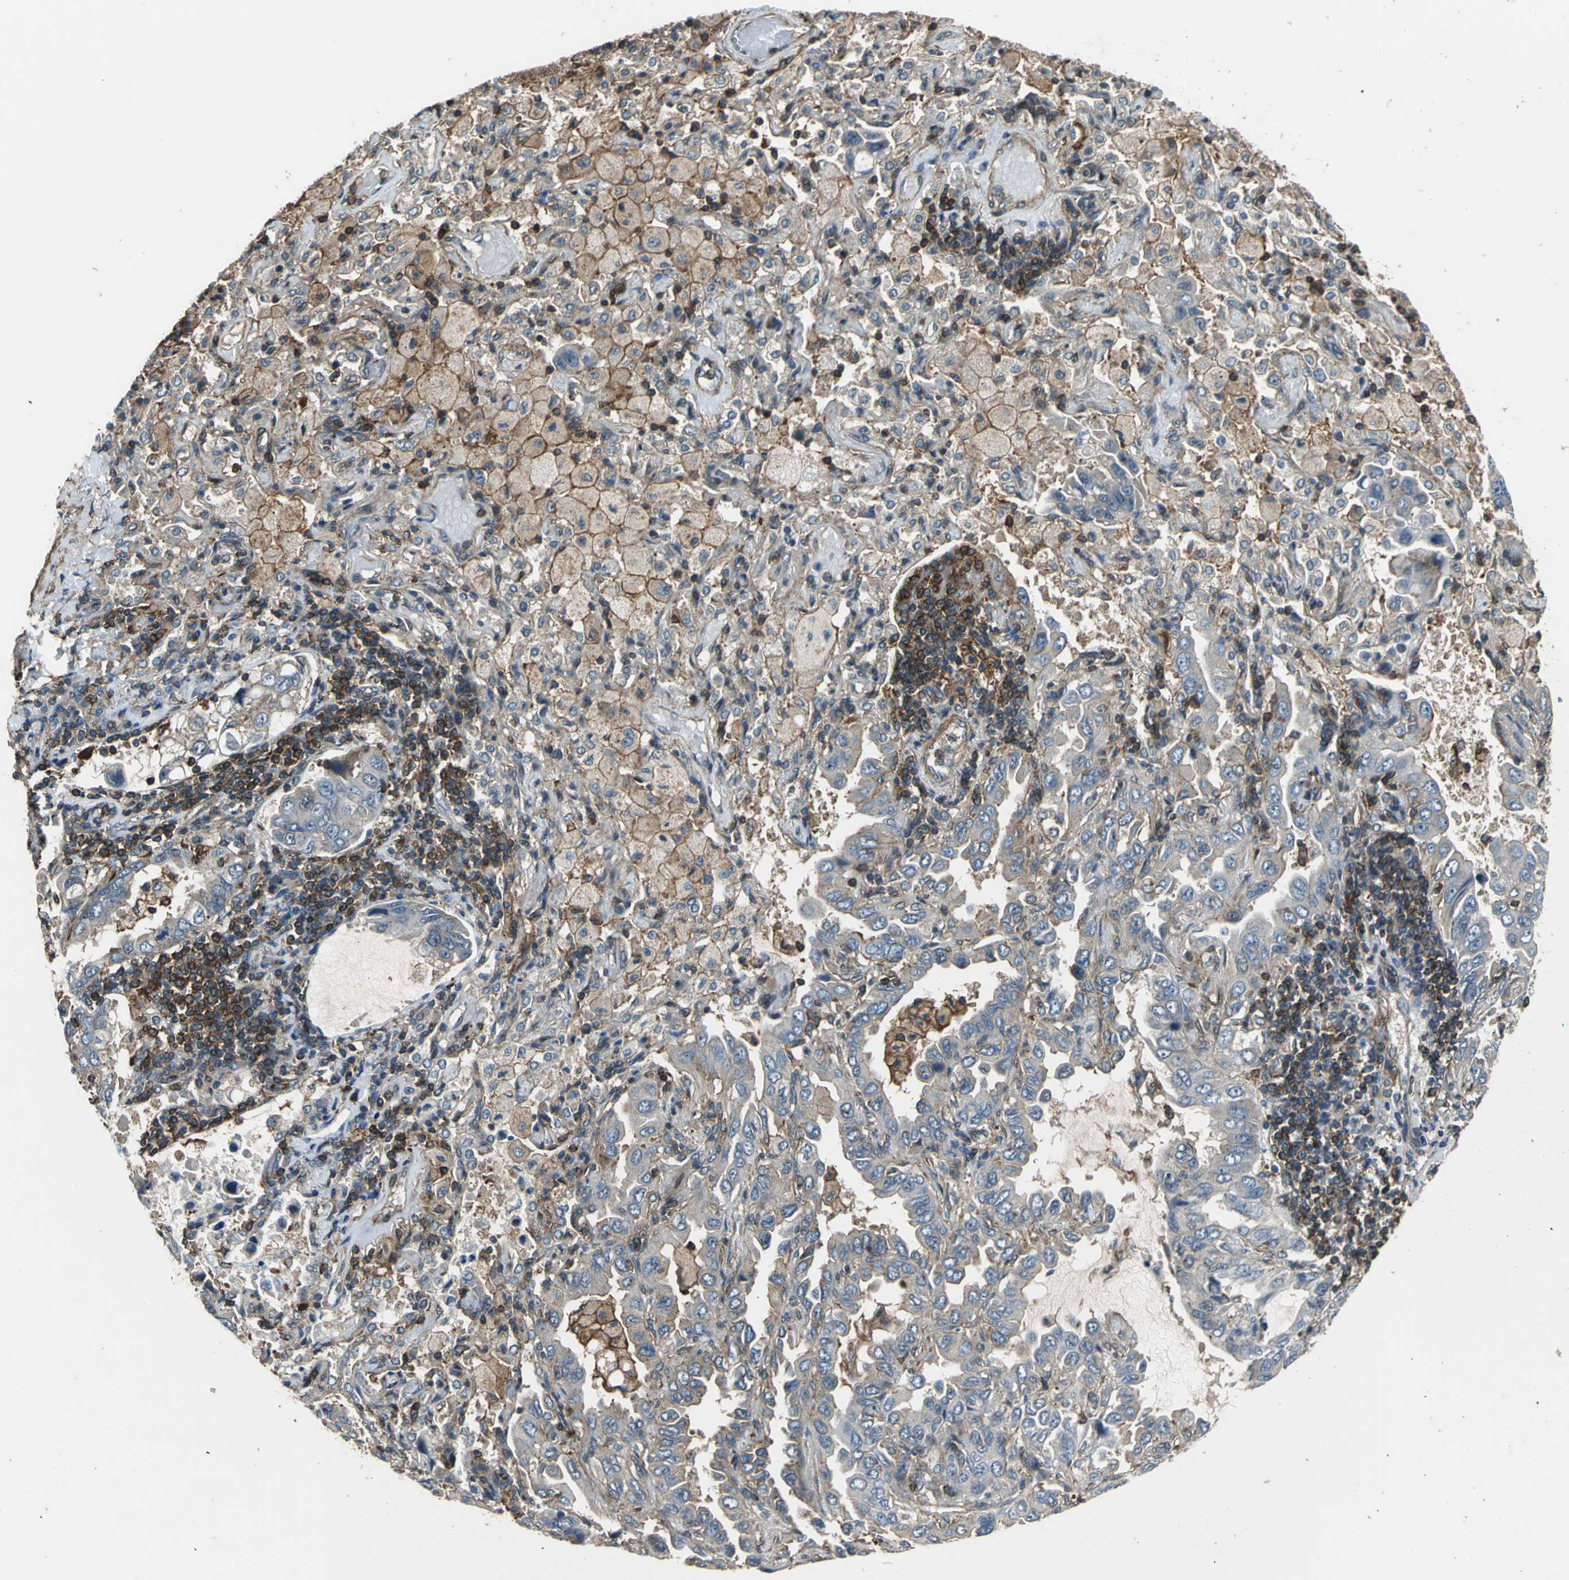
{"staining": {"intensity": "weak", "quantity": "25%-75%", "location": "cytoplasmic/membranous"}, "tissue": "lung cancer", "cell_type": "Tumor cells", "image_type": "cancer", "snomed": [{"axis": "morphology", "description": "Adenocarcinoma, NOS"}, {"axis": "topography", "description": "Lung"}], "caption": "DAB immunohistochemical staining of human lung cancer exhibits weak cytoplasmic/membranous protein expression in about 25%-75% of tumor cells.", "gene": "PARVA", "patient": {"sex": "male", "age": 64}}